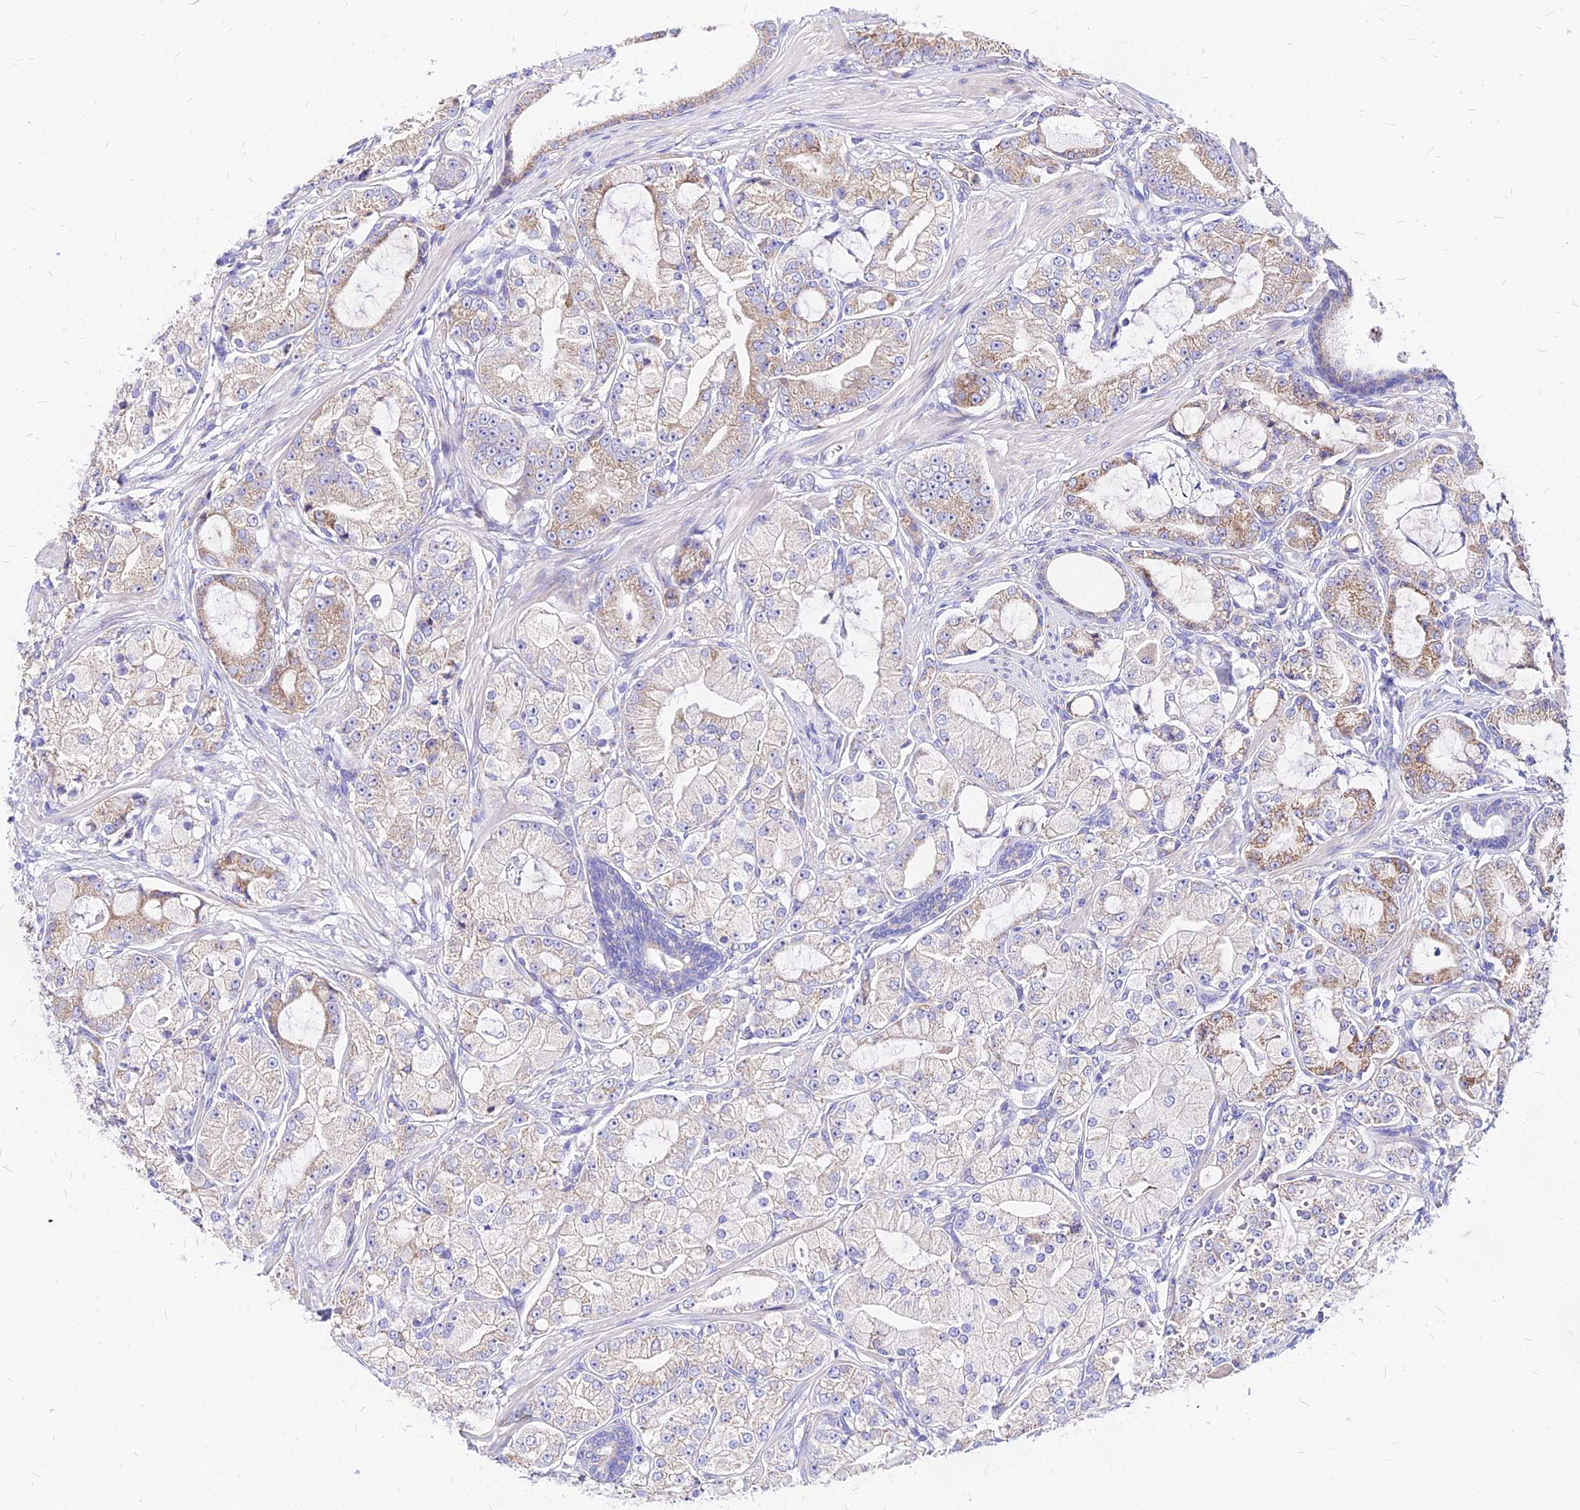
{"staining": {"intensity": "moderate", "quantity": "25%-75%", "location": "cytoplasmic/membranous"}, "tissue": "prostate cancer", "cell_type": "Tumor cells", "image_type": "cancer", "snomed": [{"axis": "morphology", "description": "Adenocarcinoma, High grade"}, {"axis": "topography", "description": "Prostate"}], "caption": "DAB immunohistochemical staining of human prostate cancer shows moderate cytoplasmic/membranous protein positivity in approximately 25%-75% of tumor cells. The staining was performed using DAB (3,3'-diaminobenzidine) to visualize the protein expression in brown, while the nuclei were stained in blue with hematoxylin (Magnification: 20x).", "gene": "MRPL3", "patient": {"sex": "male", "age": 71}}